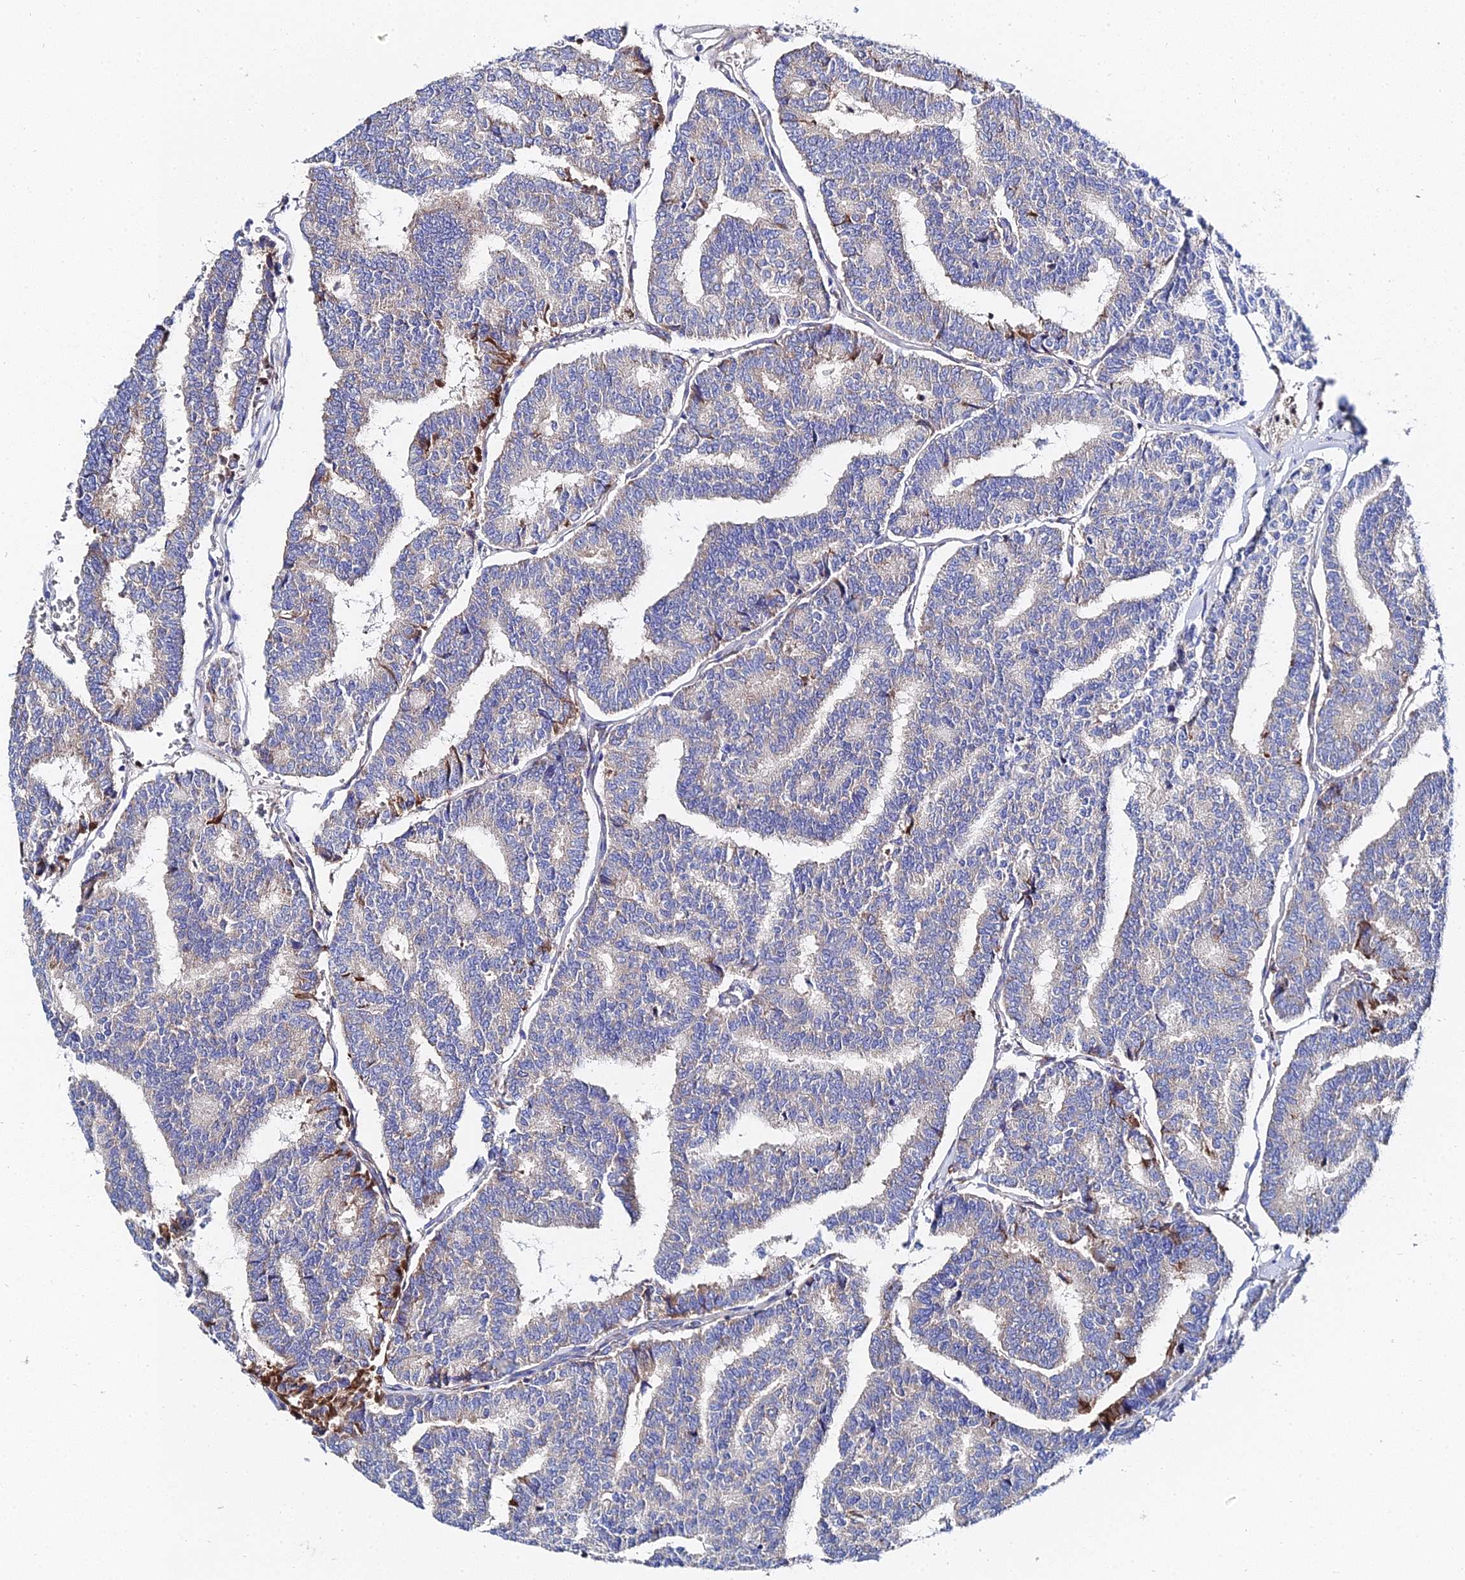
{"staining": {"intensity": "weak", "quantity": "<25%", "location": "cytoplasmic/membranous"}, "tissue": "thyroid cancer", "cell_type": "Tumor cells", "image_type": "cancer", "snomed": [{"axis": "morphology", "description": "Papillary adenocarcinoma, NOS"}, {"axis": "topography", "description": "Thyroid gland"}], "caption": "This is a photomicrograph of immunohistochemistry (IHC) staining of thyroid papillary adenocarcinoma, which shows no staining in tumor cells.", "gene": "PTTG1", "patient": {"sex": "female", "age": 35}}